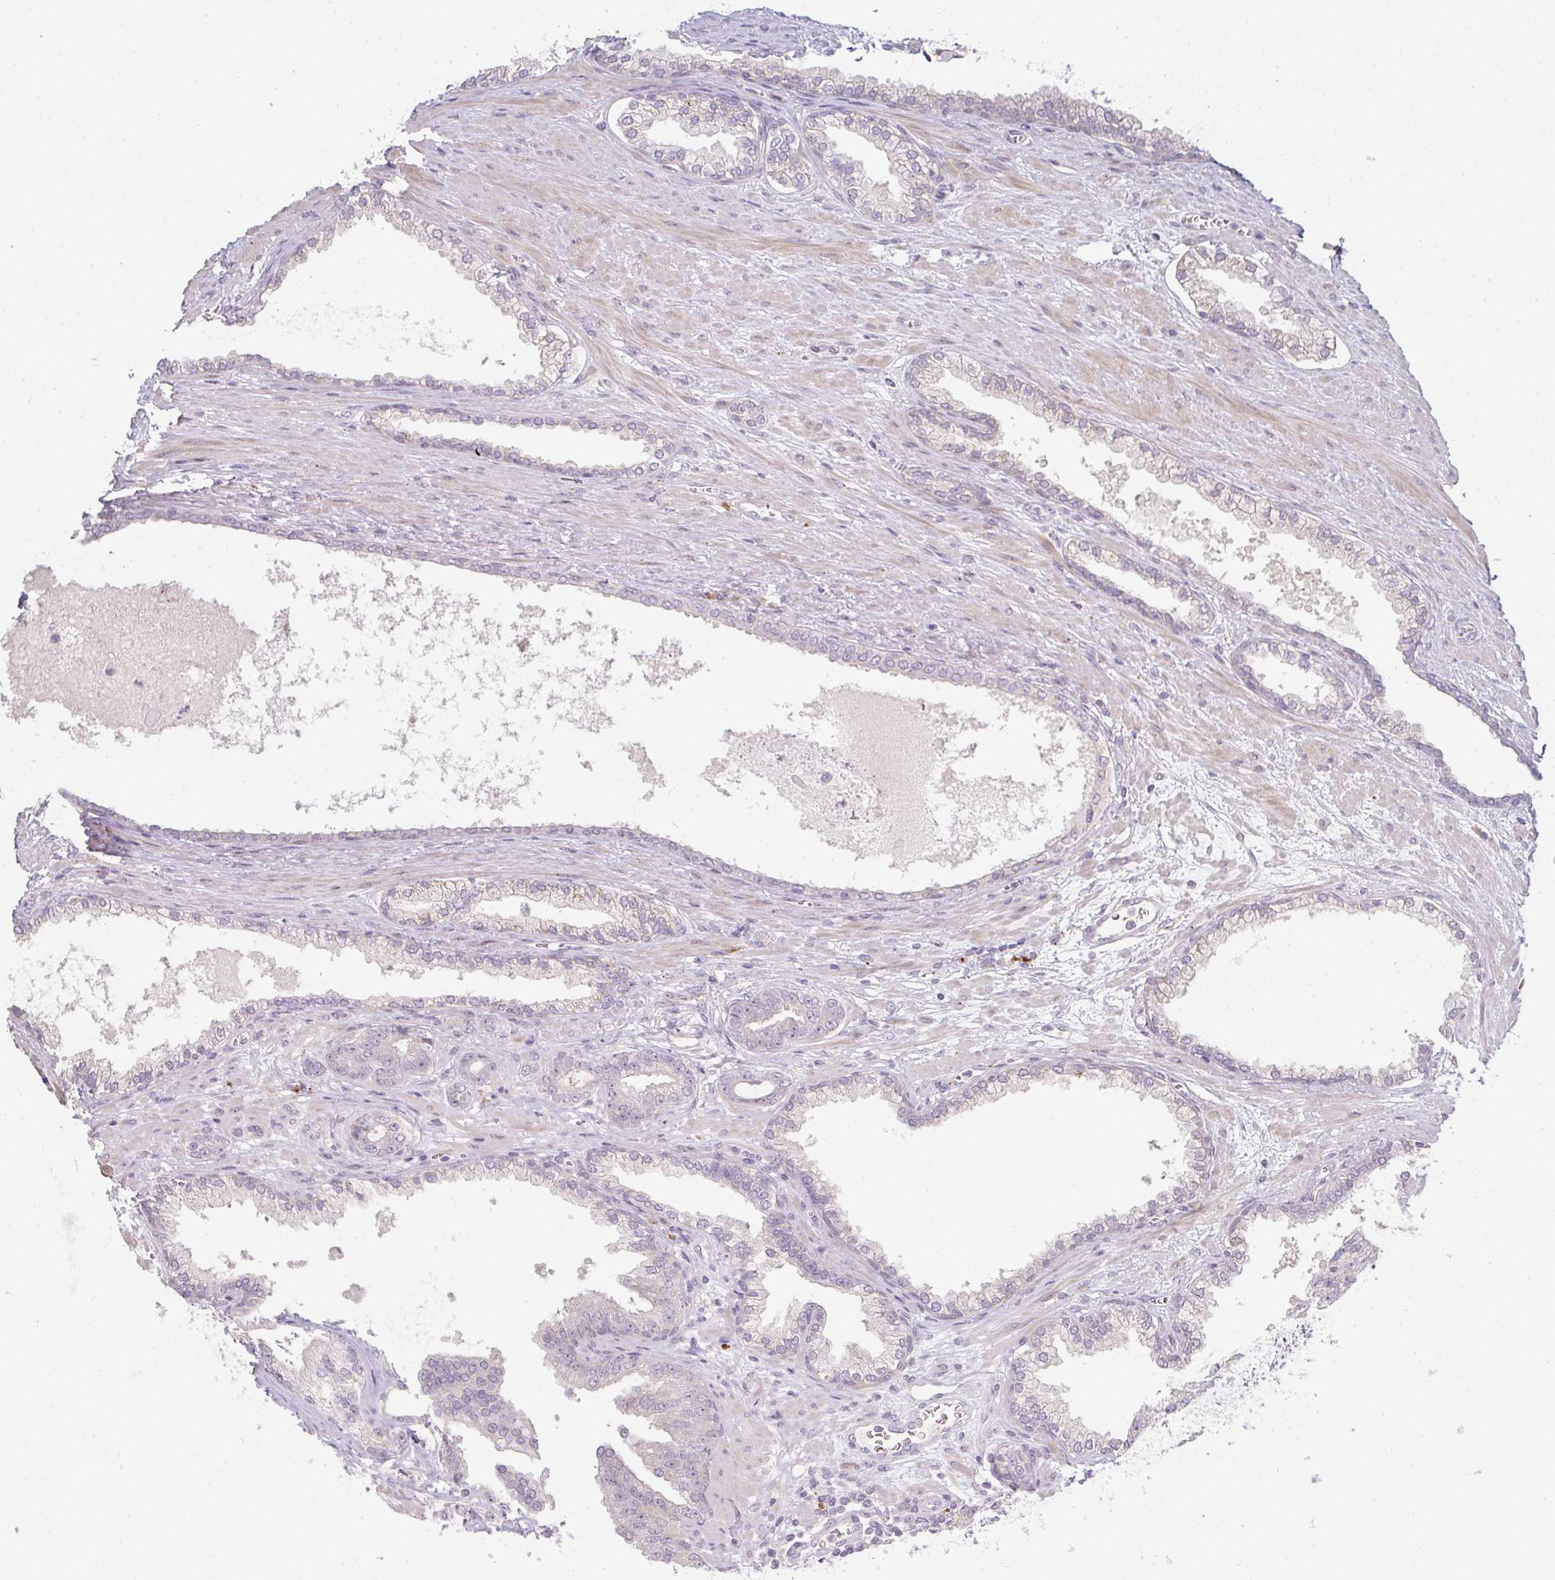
{"staining": {"intensity": "negative", "quantity": "none", "location": "none"}, "tissue": "prostate cancer", "cell_type": "Tumor cells", "image_type": "cancer", "snomed": [{"axis": "morphology", "description": "Adenocarcinoma, Low grade"}, {"axis": "topography", "description": "Prostate"}], "caption": "This photomicrograph is of adenocarcinoma (low-grade) (prostate) stained with immunohistochemistry to label a protein in brown with the nuclei are counter-stained blue. There is no staining in tumor cells.", "gene": "TMEM237", "patient": {"sex": "male", "age": 61}}